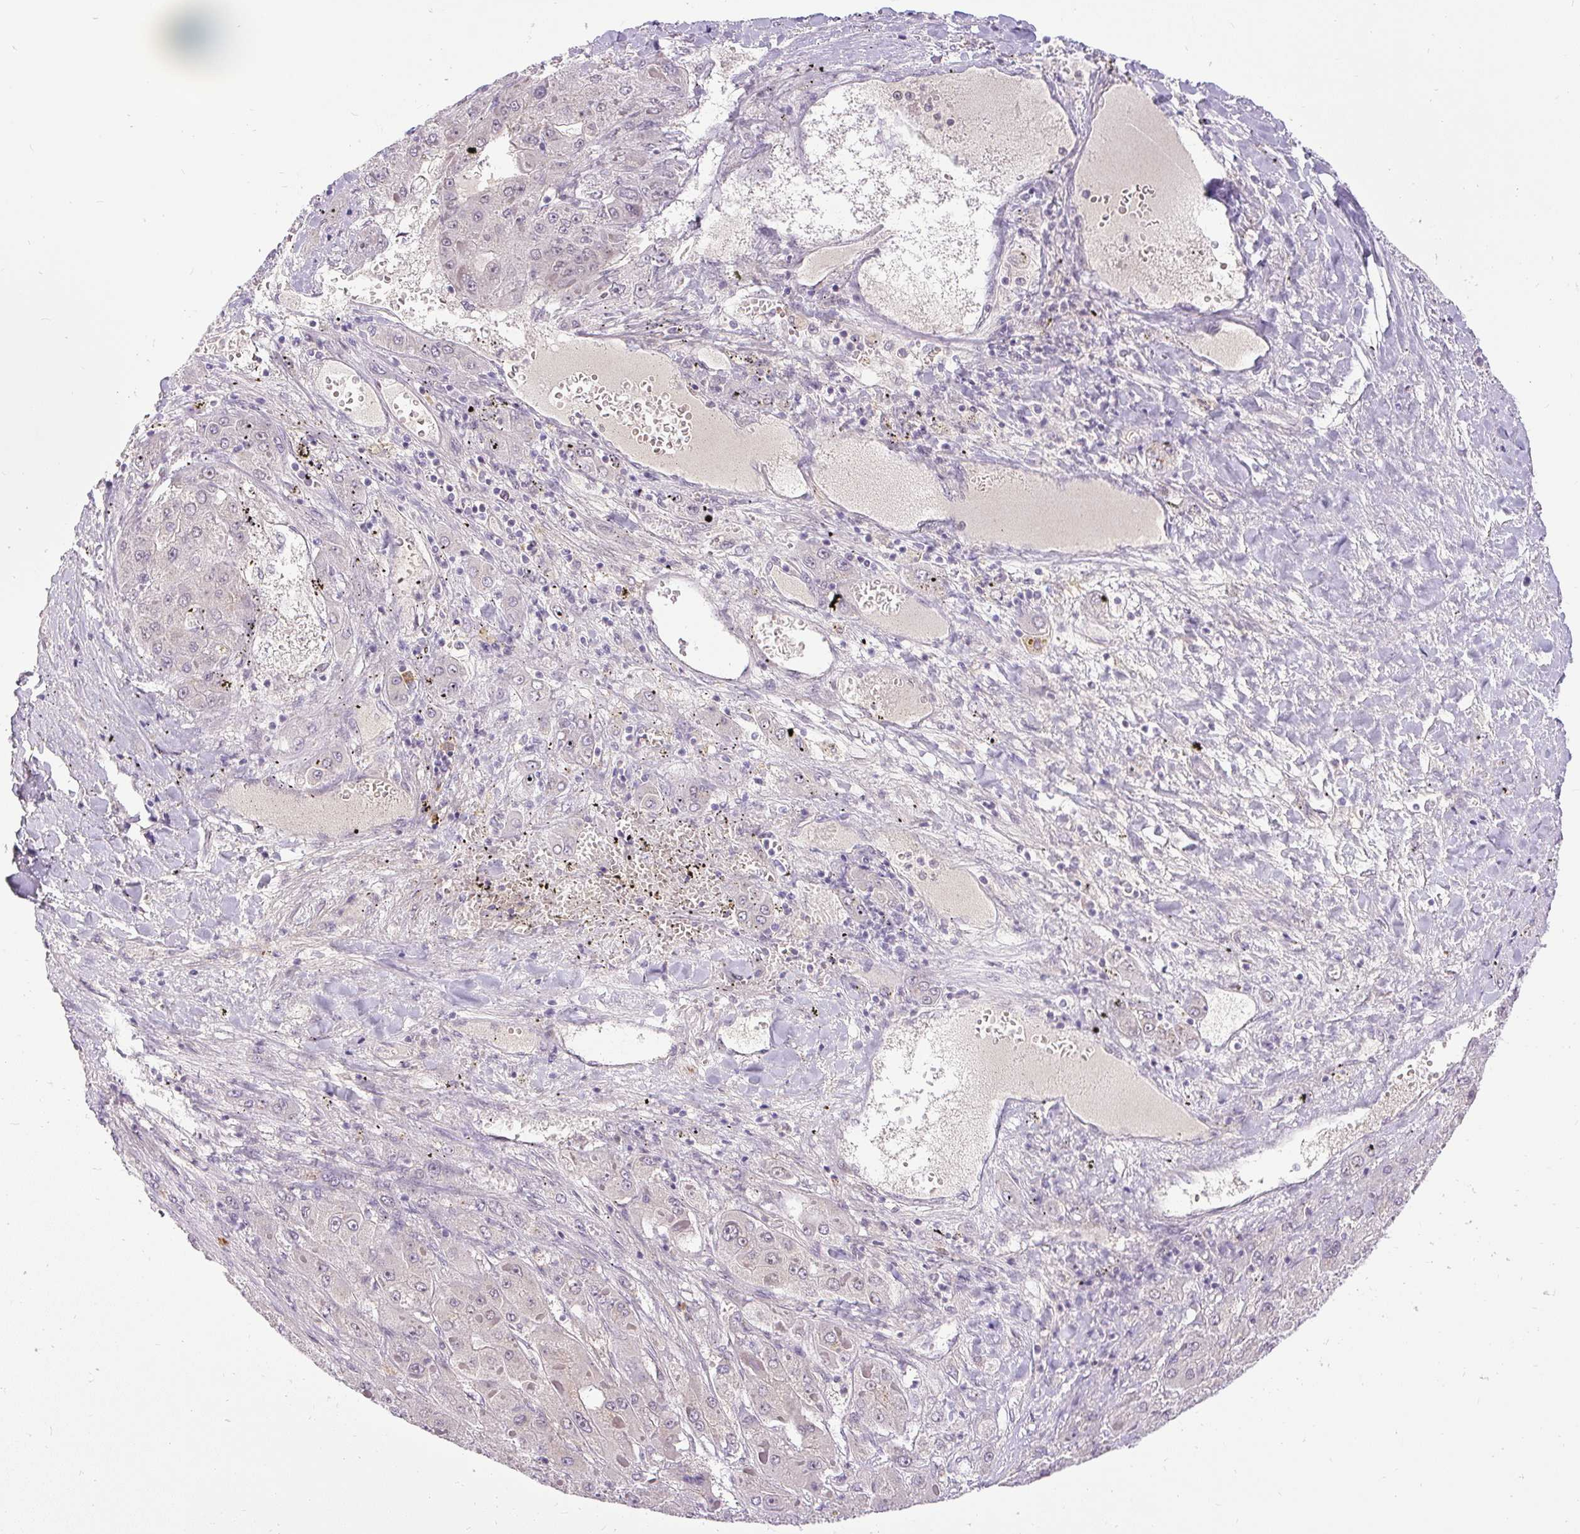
{"staining": {"intensity": "negative", "quantity": "none", "location": "none"}, "tissue": "liver cancer", "cell_type": "Tumor cells", "image_type": "cancer", "snomed": [{"axis": "morphology", "description": "Carcinoma, Hepatocellular, NOS"}, {"axis": "topography", "description": "Liver"}], "caption": "An immunohistochemistry histopathology image of liver hepatocellular carcinoma is shown. There is no staining in tumor cells of liver hepatocellular carcinoma. (DAB immunohistochemistry (IHC) with hematoxylin counter stain).", "gene": "FAM117B", "patient": {"sex": "female", "age": 73}}